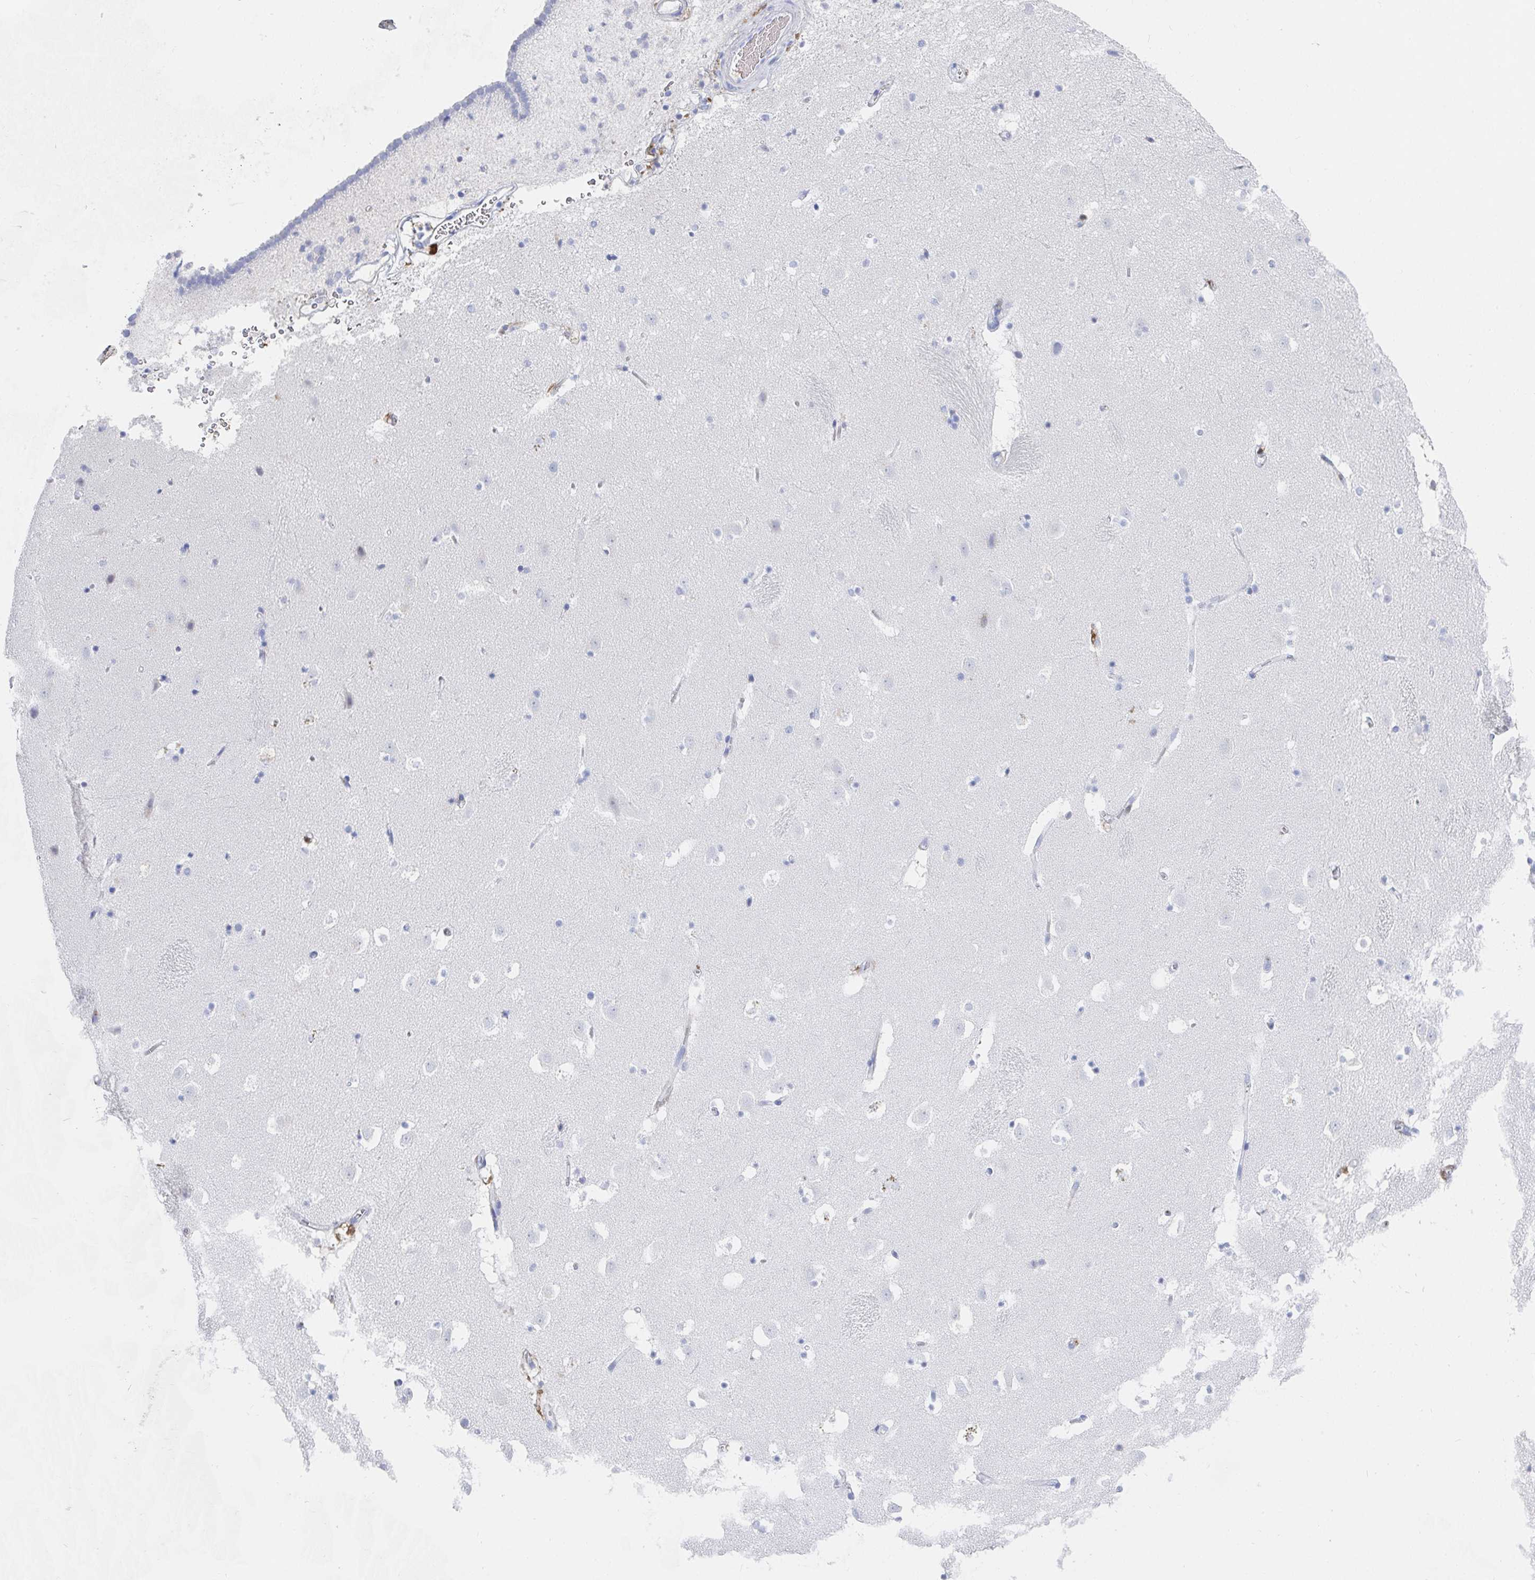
{"staining": {"intensity": "negative", "quantity": "none", "location": "none"}, "tissue": "caudate", "cell_type": "Glial cells", "image_type": "normal", "snomed": [{"axis": "morphology", "description": "Normal tissue, NOS"}, {"axis": "topography", "description": "Lateral ventricle wall"}], "caption": "The micrograph exhibits no significant positivity in glial cells of caudate.", "gene": "OR2A1", "patient": {"sex": "male", "age": 37}}